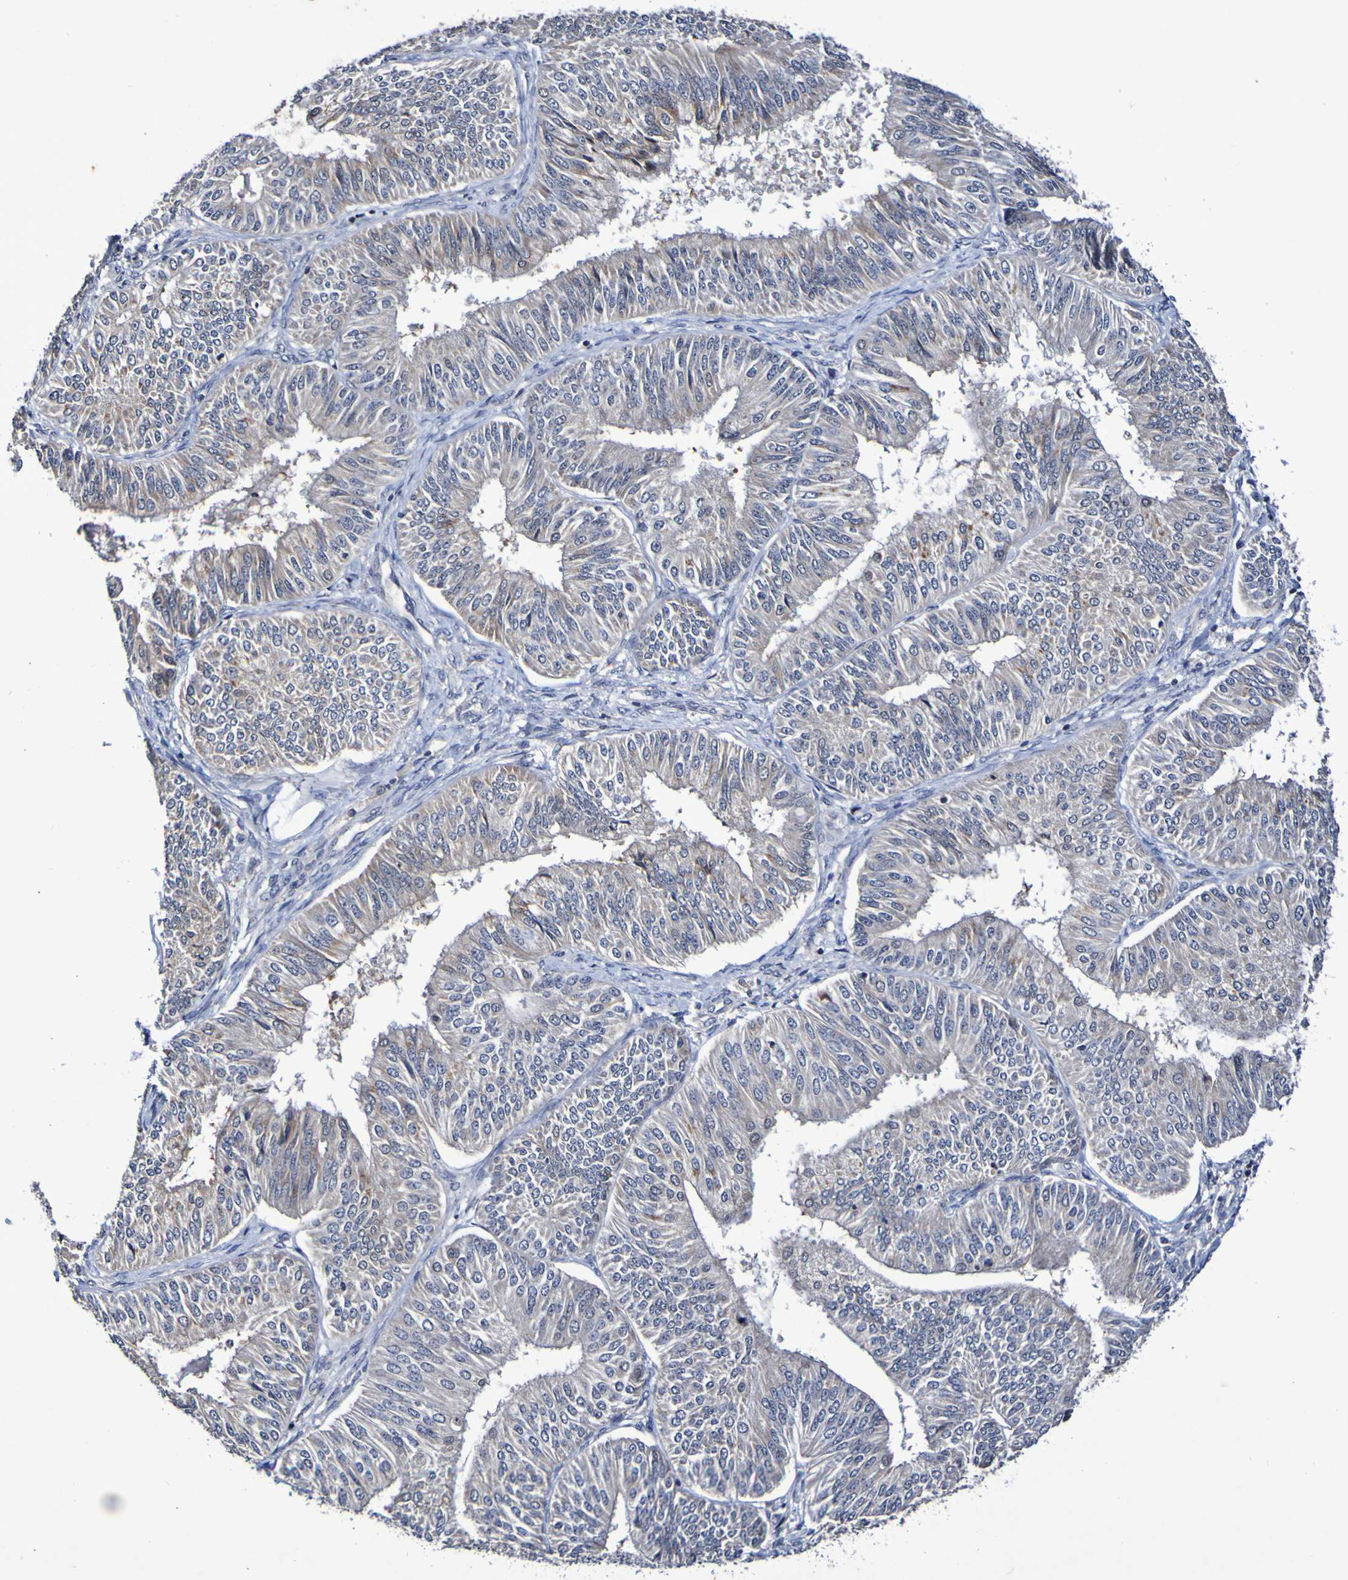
{"staining": {"intensity": "moderate", "quantity": "<25%", "location": "cytoplasmic/membranous"}, "tissue": "endometrial cancer", "cell_type": "Tumor cells", "image_type": "cancer", "snomed": [{"axis": "morphology", "description": "Adenocarcinoma, NOS"}, {"axis": "topography", "description": "Endometrium"}], "caption": "Immunohistochemistry (IHC) (DAB (3,3'-diaminobenzidine)) staining of human endometrial cancer demonstrates moderate cytoplasmic/membranous protein positivity in approximately <25% of tumor cells.", "gene": "PTP4A2", "patient": {"sex": "female", "age": 58}}